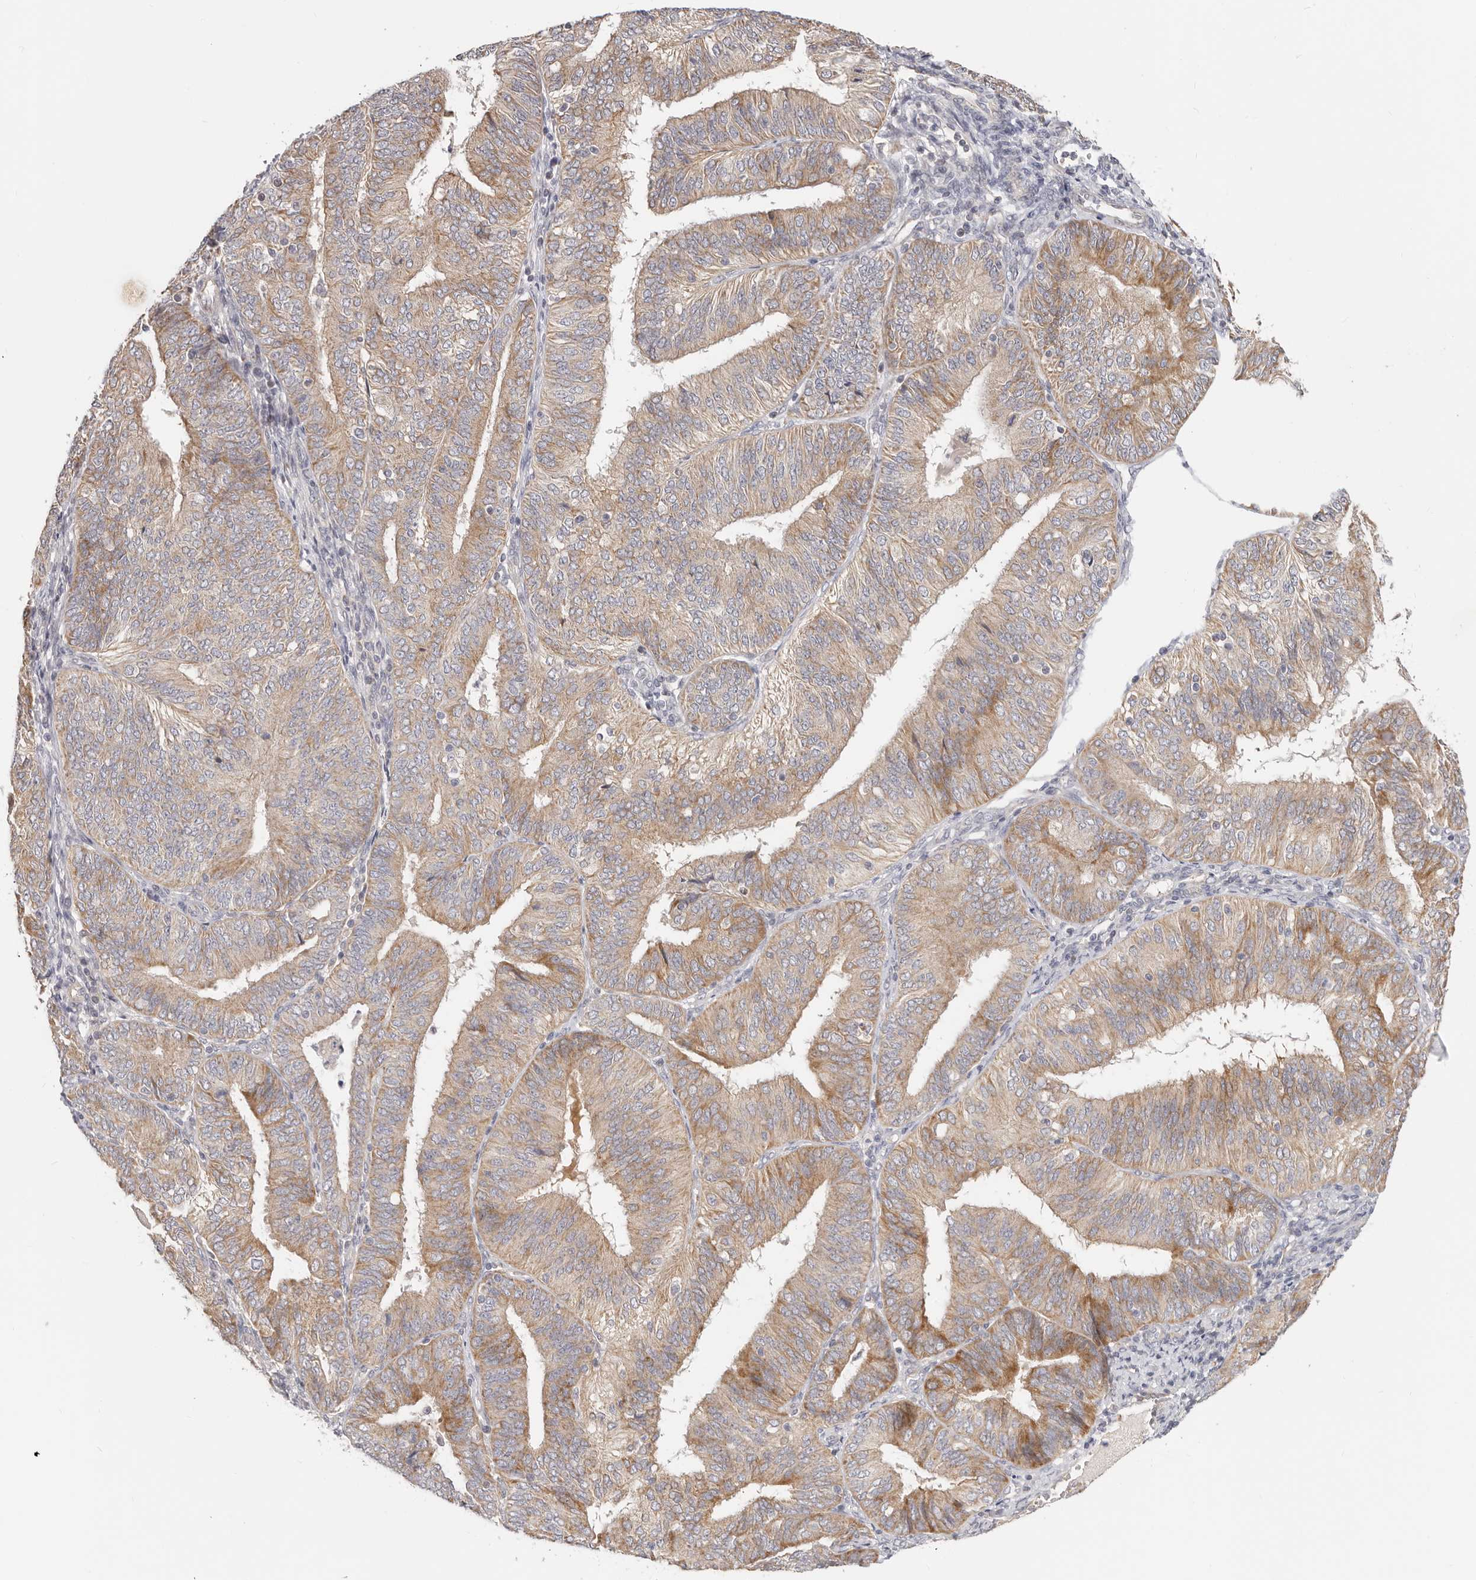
{"staining": {"intensity": "moderate", "quantity": ">75%", "location": "cytoplasmic/membranous"}, "tissue": "endometrial cancer", "cell_type": "Tumor cells", "image_type": "cancer", "snomed": [{"axis": "morphology", "description": "Adenocarcinoma, NOS"}, {"axis": "topography", "description": "Endometrium"}], "caption": "Immunohistochemical staining of adenocarcinoma (endometrial) reveals moderate cytoplasmic/membranous protein staining in approximately >75% of tumor cells.", "gene": "TFB2M", "patient": {"sex": "female", "age": 58}}